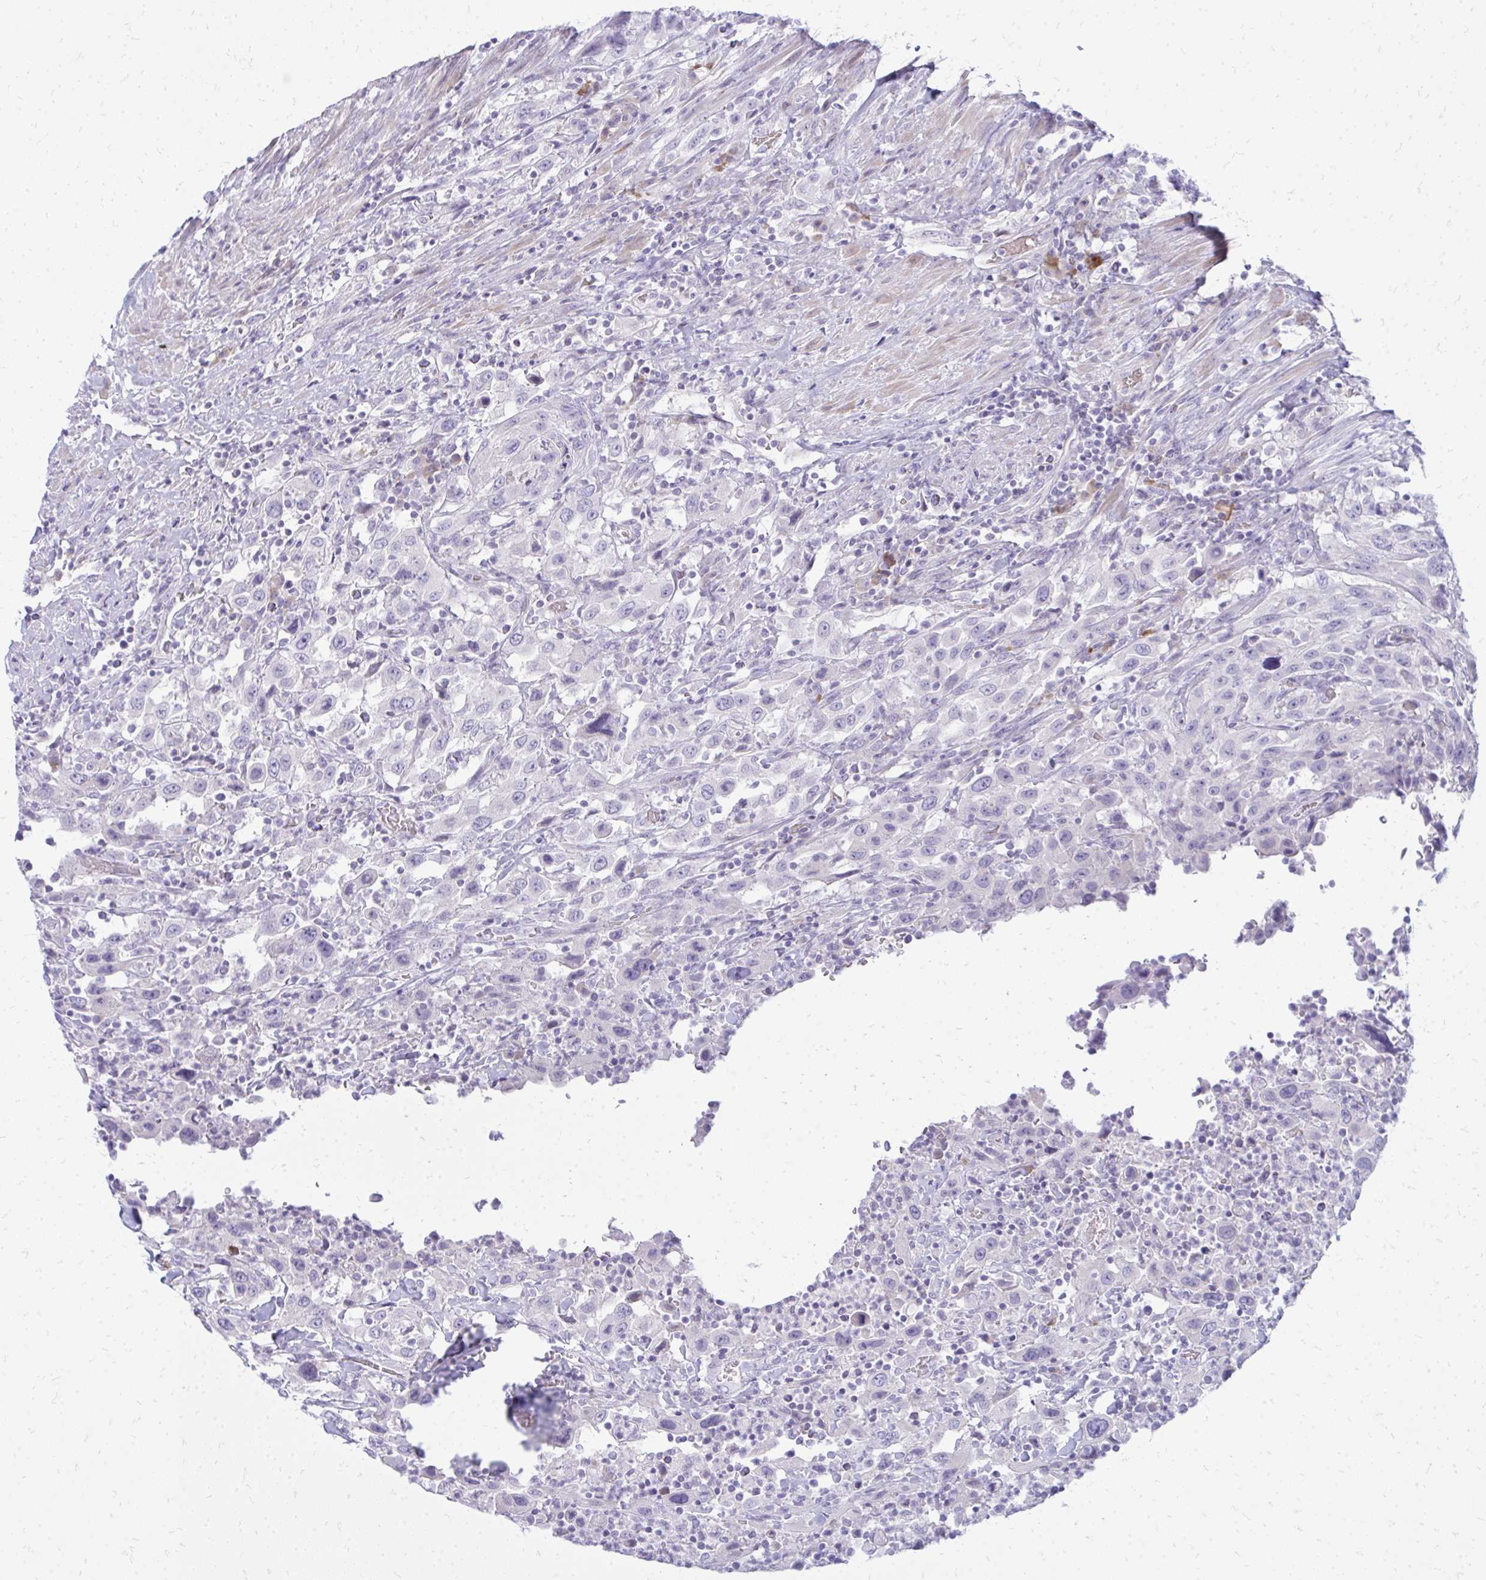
{"staining": {"intensity": "negative", "quantity": "none", "location": "none"}, "tissue": "urothelial cancer", "cell_type": "Tumor cells", "image_type": "cancer", "snomed": [{"axis": "morphology", "description": "Urothelial carcinoma, High grade"}, {"axis": "topography", "description": "Urinary bladder"}], "caption": "This is a micrograph of immunohistochemistry (IHC) staining of urothelial cancer, which shows no expression in tumor cells.", "gene": "TSPEAR", "patient": {"sex": "male", "age": 61}}